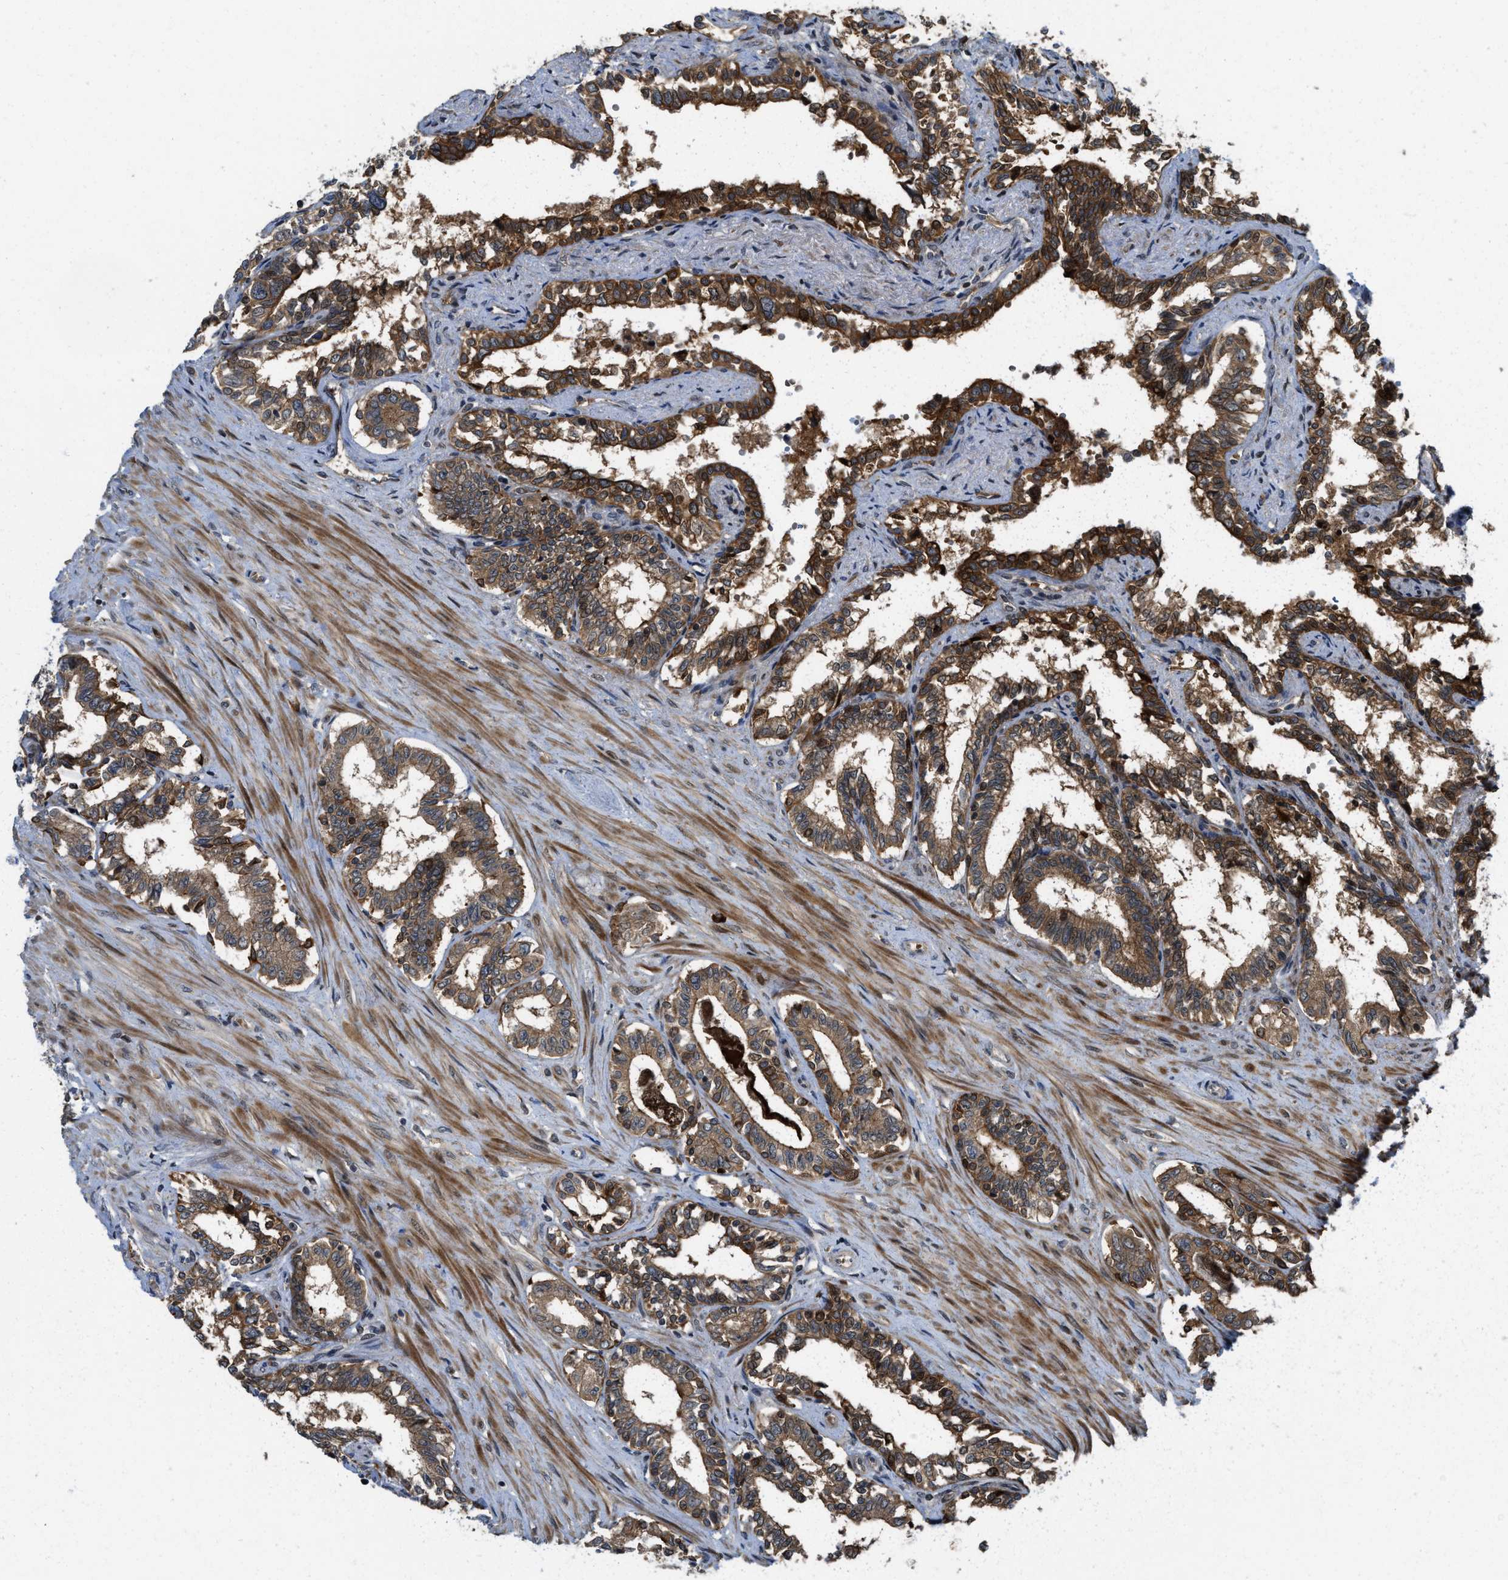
{"staining": {"intensity": "moderate", "quantity": ">75%", "location": "cytoplasmic/membranous"}, "tissue": "seminal vesicle", "cell_type": "Glandular cells", "image_type": "normal", "snomed": [{"axis": "morphology", "description": "Normal tissue, NOS"}, {"axis": "morphology", "description": "Adenocarcinoma, High grade"}, {"axis": "topography", "description": "Prostate"}, {"axis": "topography", "description": "Seminal veicle"}], "caption": "IHC (DAB (3,3'-diaminobenzidine)) staining of benign human seminal vesicle reveals moderate cytoplasmic/membranous protein positivity in about >75% of glandular cells.", "gene": "DNAJC28", "patient": {"sex": "male", "age": 55}}